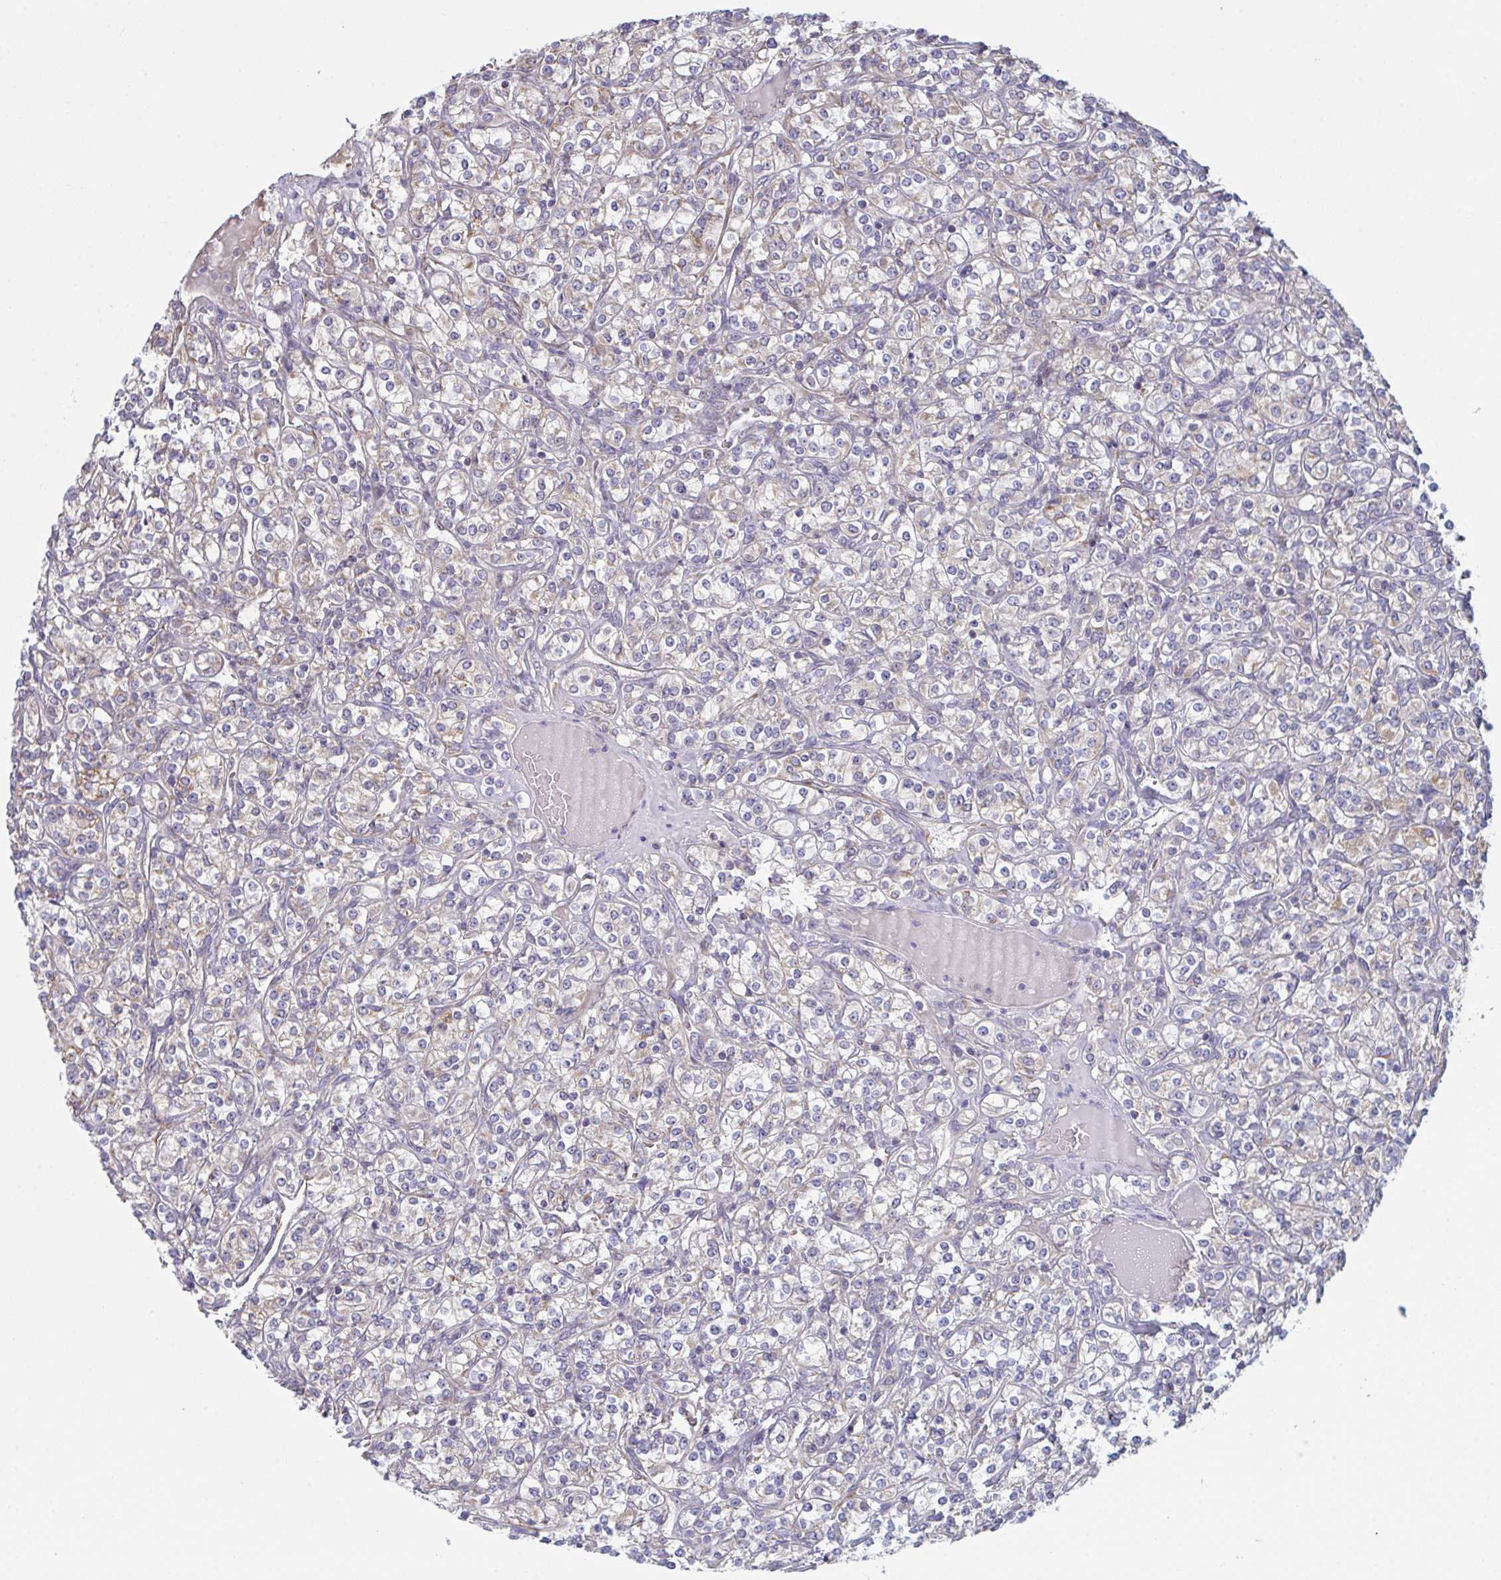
{"staining": {"intensity": "weak", "quantity": "25%-75%", "location": "cytoplasmic/membranous"}, "tissue": "renal cancer", "cell_type": "Tumor cells", "image_type": "cancer", "snomed": [{"axis": "morphology", "description": "Adenocarcinoma, NOS"}, {"axis": "topography", "description": "Kidney"}], "caption": "IHC (DAB (3,3'-diaminobenzidine)) staining of renal cancer (adenocarcinoma) demonstrates weak cytoplasmic/membranous protein positivity in approximately 25%-75% of tumor cells.", "gene": "XAF1", "patient": {"sex": "male", "age": 77}}